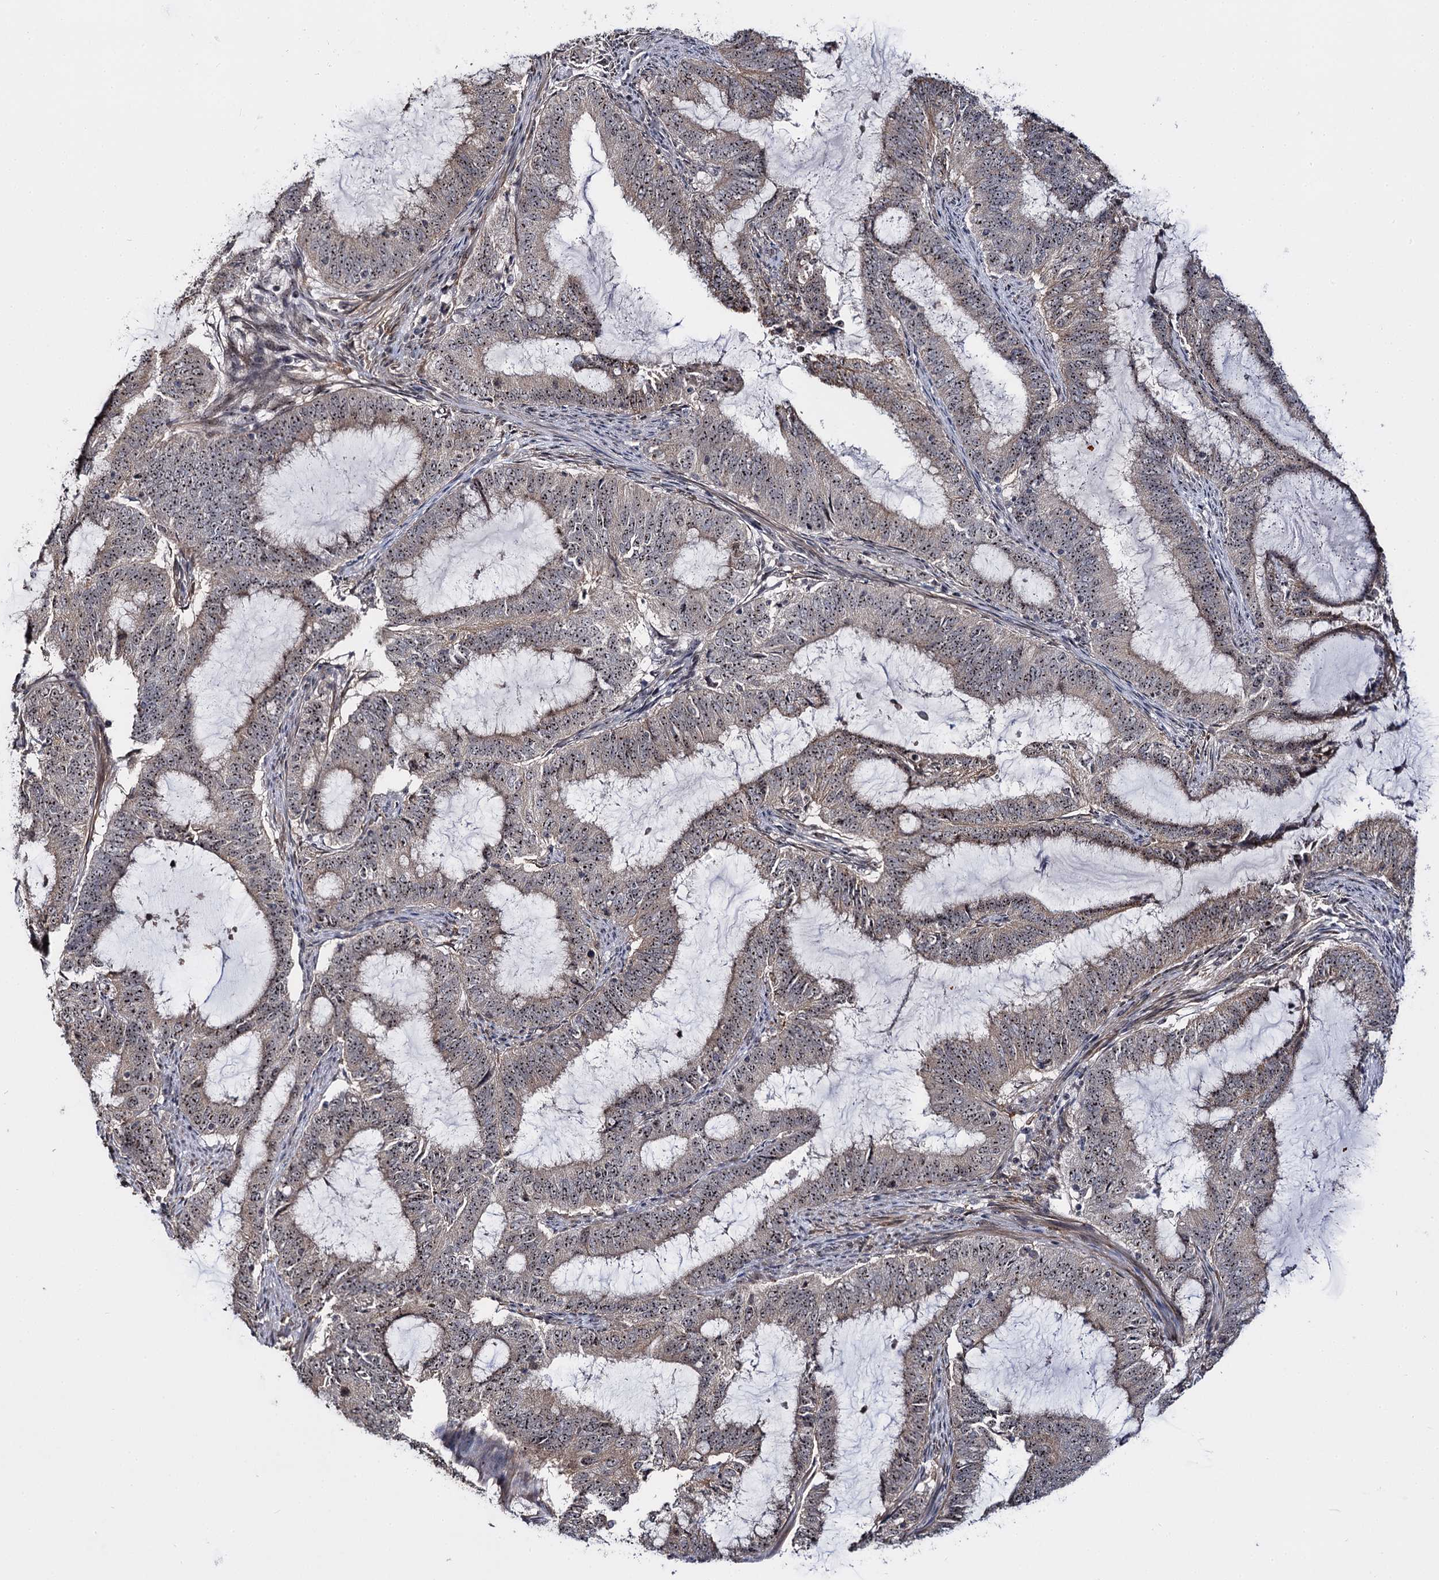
{"staining": {"intensity": "weak", "quantity": ">75%", "location": "nuclear"}, "tissue": "endometrial cancer", "cell_type": "Tumor cells", "image_type": "cancer", "snomed": [{"axis": "morphology", "description": "Adenocarcinoma, NOS"}, {"axis": "topography", "description": "Endometrium"}], "caption": "About >75% of tumor cells in endometrial adenocarcinoma exhibit weak nuclear protein staining as visualized by brown immunohistochemical staining.", "gene": "SUPT20H", "patient": {"sex": "female", "age": 51}}